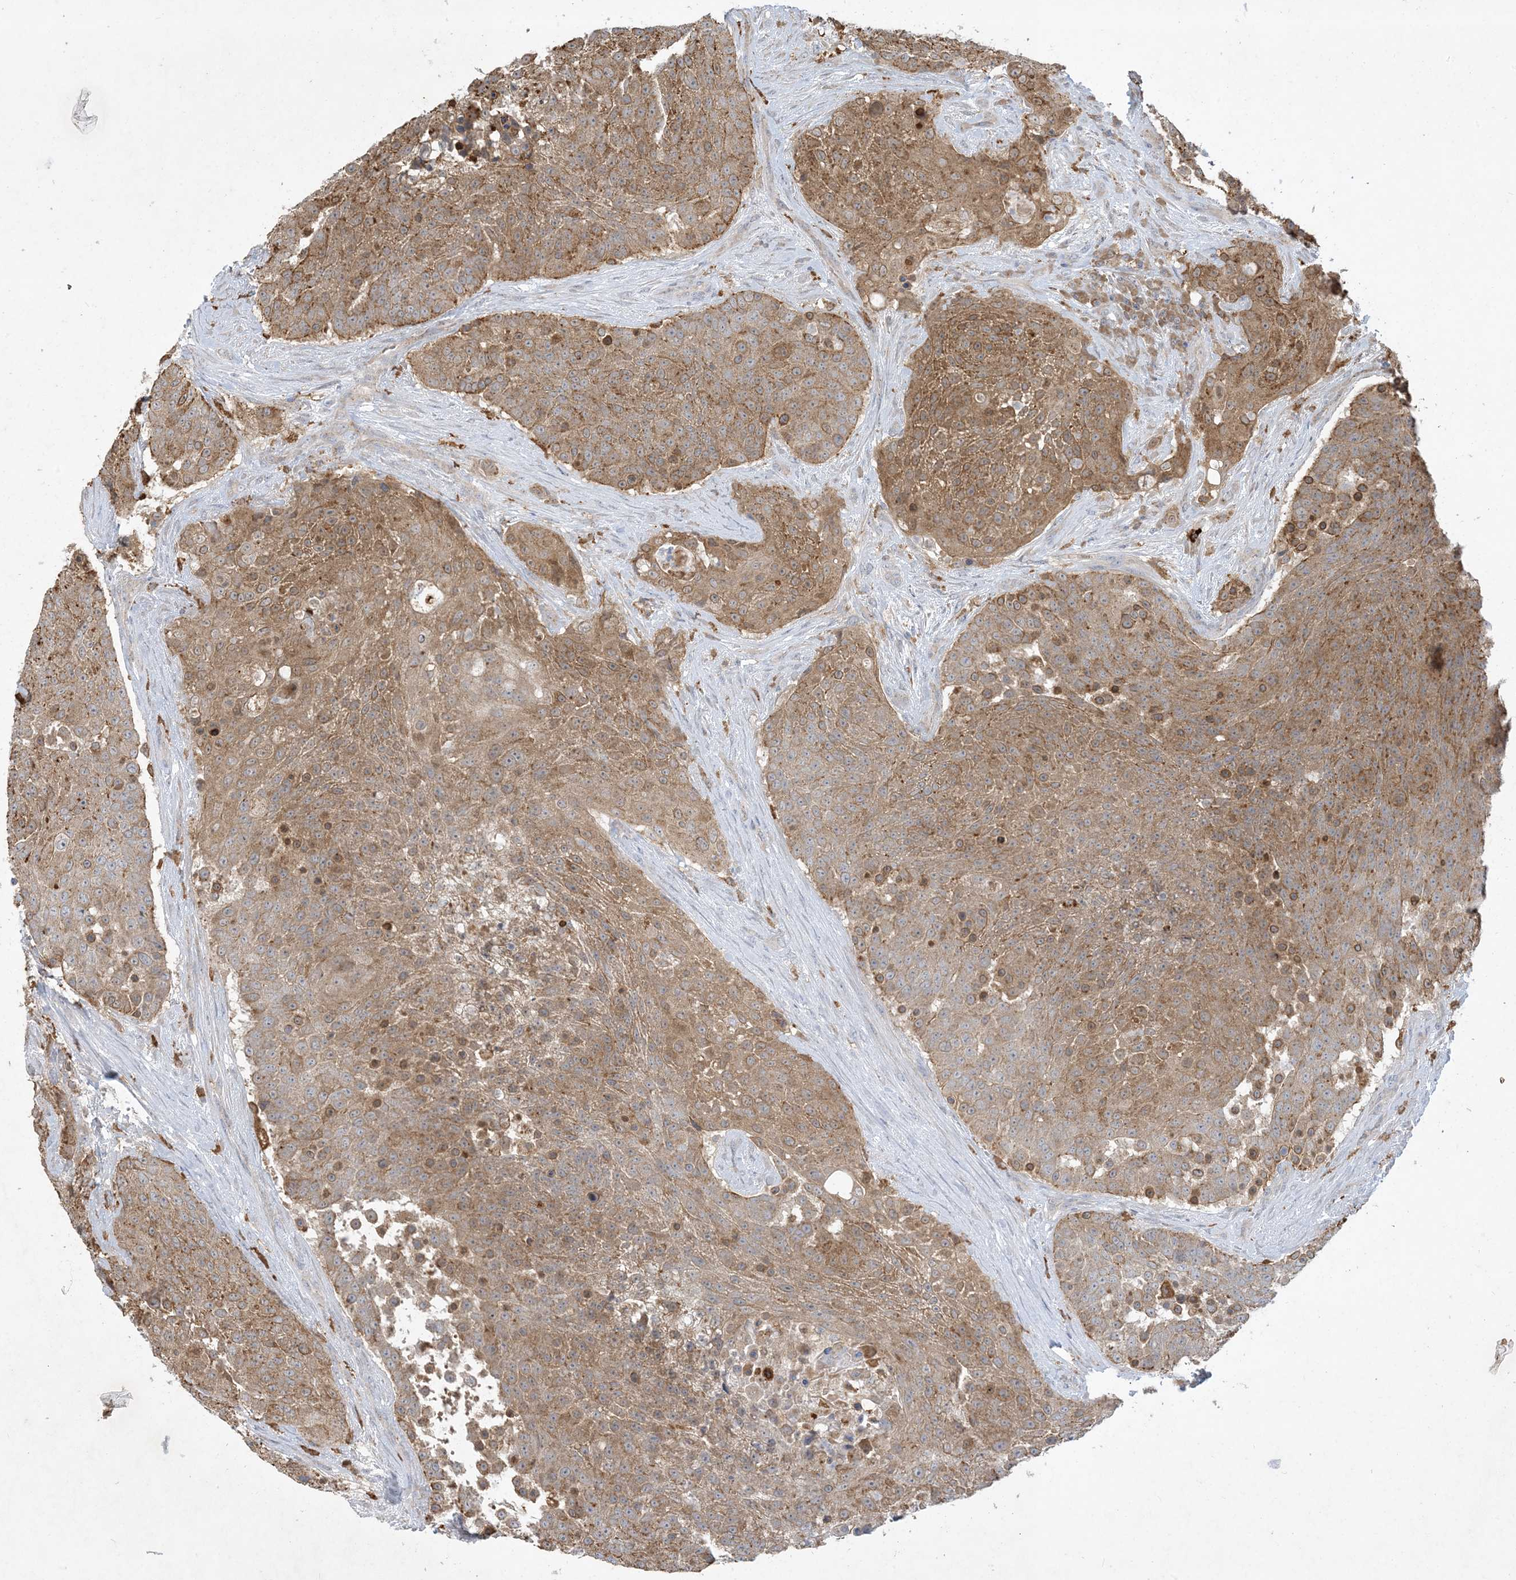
{"staining": {"intensity": "moderate", "quantity": ">75%", "location": "cytoplasmic/membranous"}, "tissue": "urothelial cancer", "cell_type": "Tumor cells", "image_type": "cancer", "snomed": [{"axis": "morphology", "description": "Urothelial carcinoma, High grade"}, {"axis": "topography", "description": "Urinary bladder"}], "caption": "High-grade urothelial carcinoma was stained to show a protein in brown. There is medium levels of moderate cytoplasmic/membranous positivity in about >75% of tumor cells.", "gene": "MRPS18A", "patient": {"sex": "female", "age": 63}}